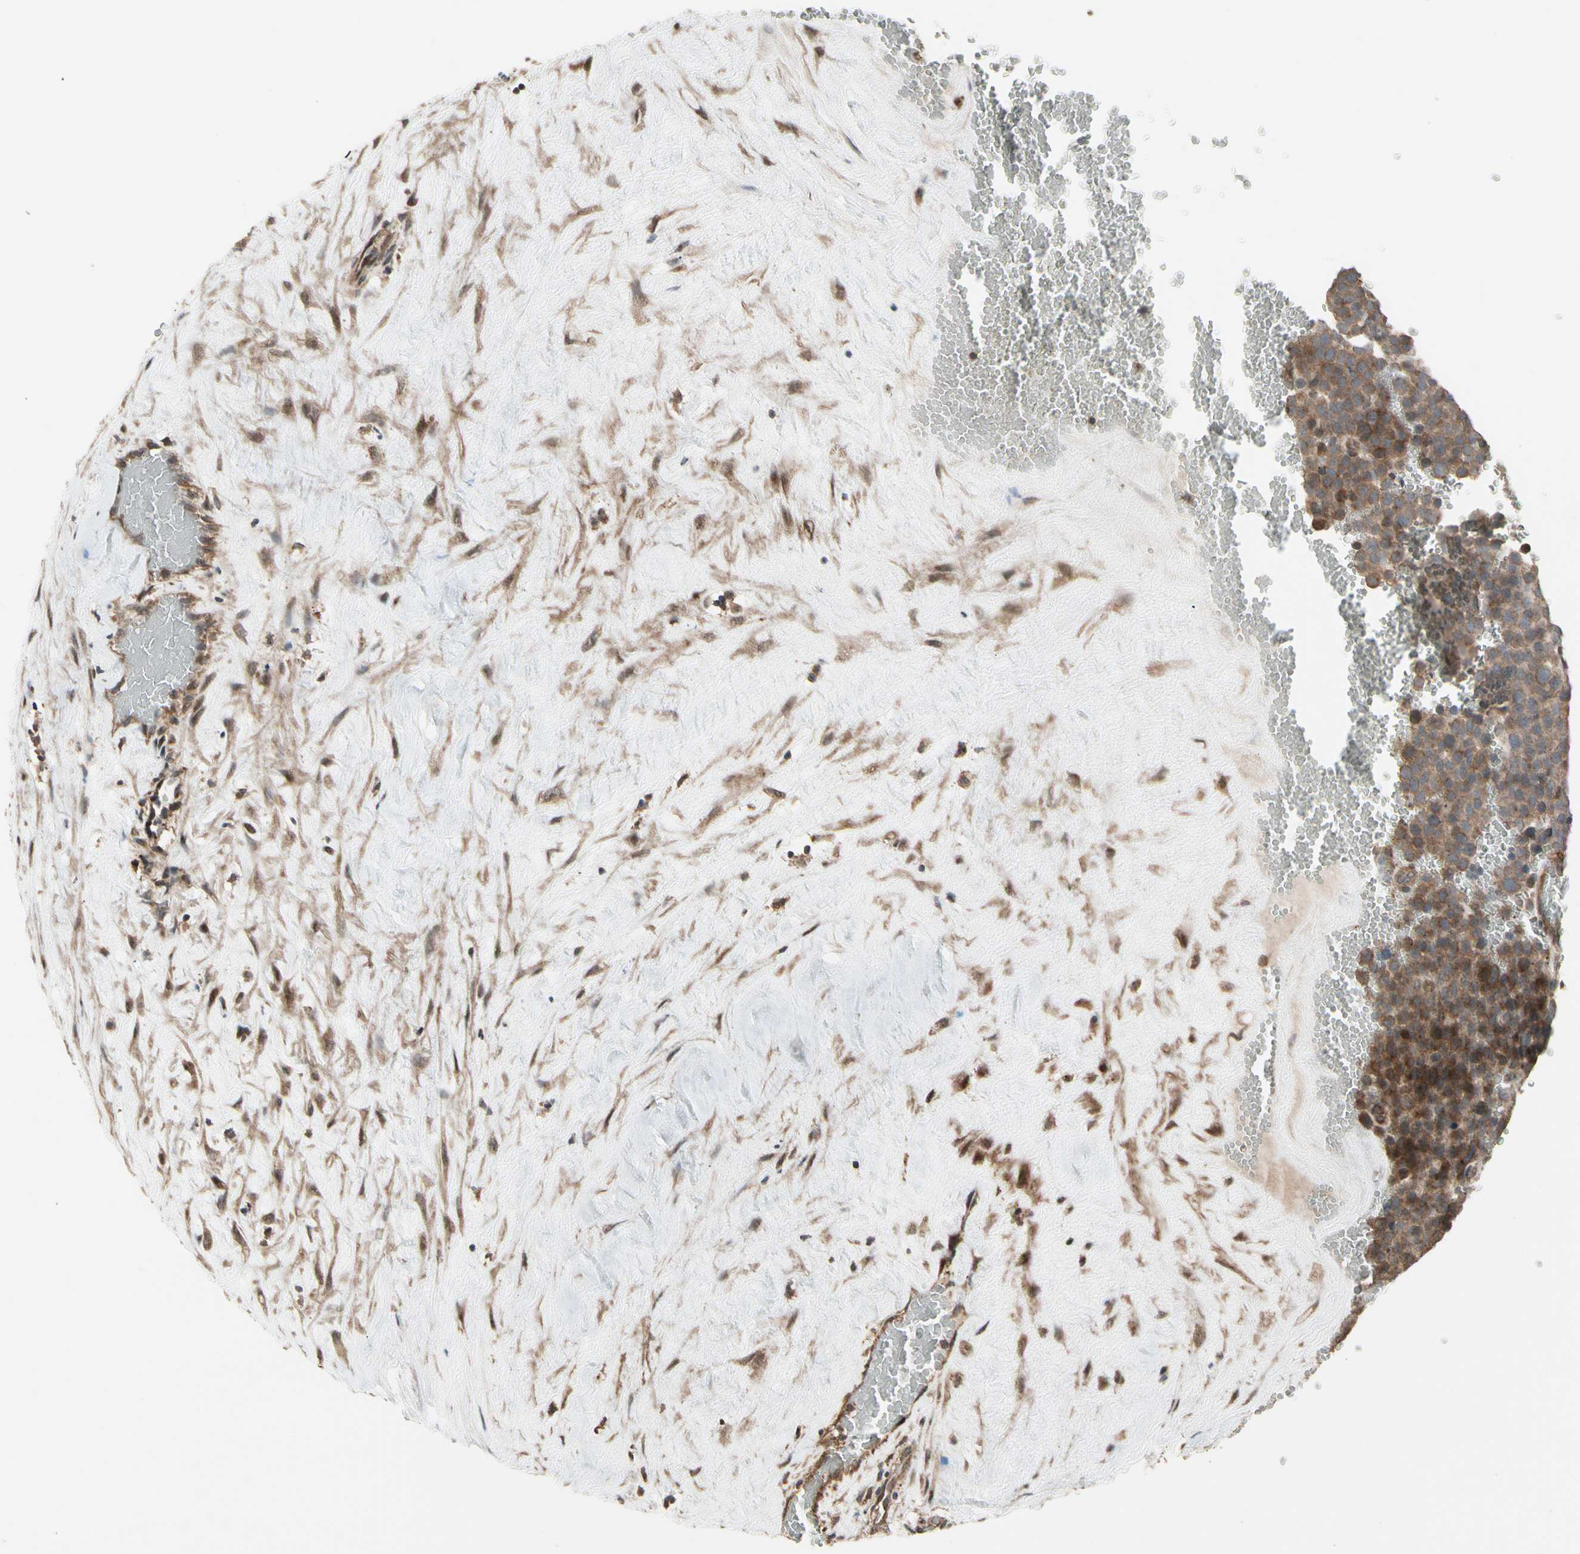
{"staining": {"intensity": "moderate", "quantity": "<25%", "location": "cytoplasmic/membranous"}, "tissue": "testis cancer", "cell_type": "Tumor cells", "image_type": "cancer", "snomed": [{"axis": "morphology", "description": "Seminoma, NOS"}, {"axis": "topography", "description": "Testis"}], "caption": "A low amount of moderate cytoplasmic/membranous expression is identified in about <25% of tumor cells in testis cancer tissue.", "gene": "CSF1R", "patient": {"sex": "male", "age": 71}}